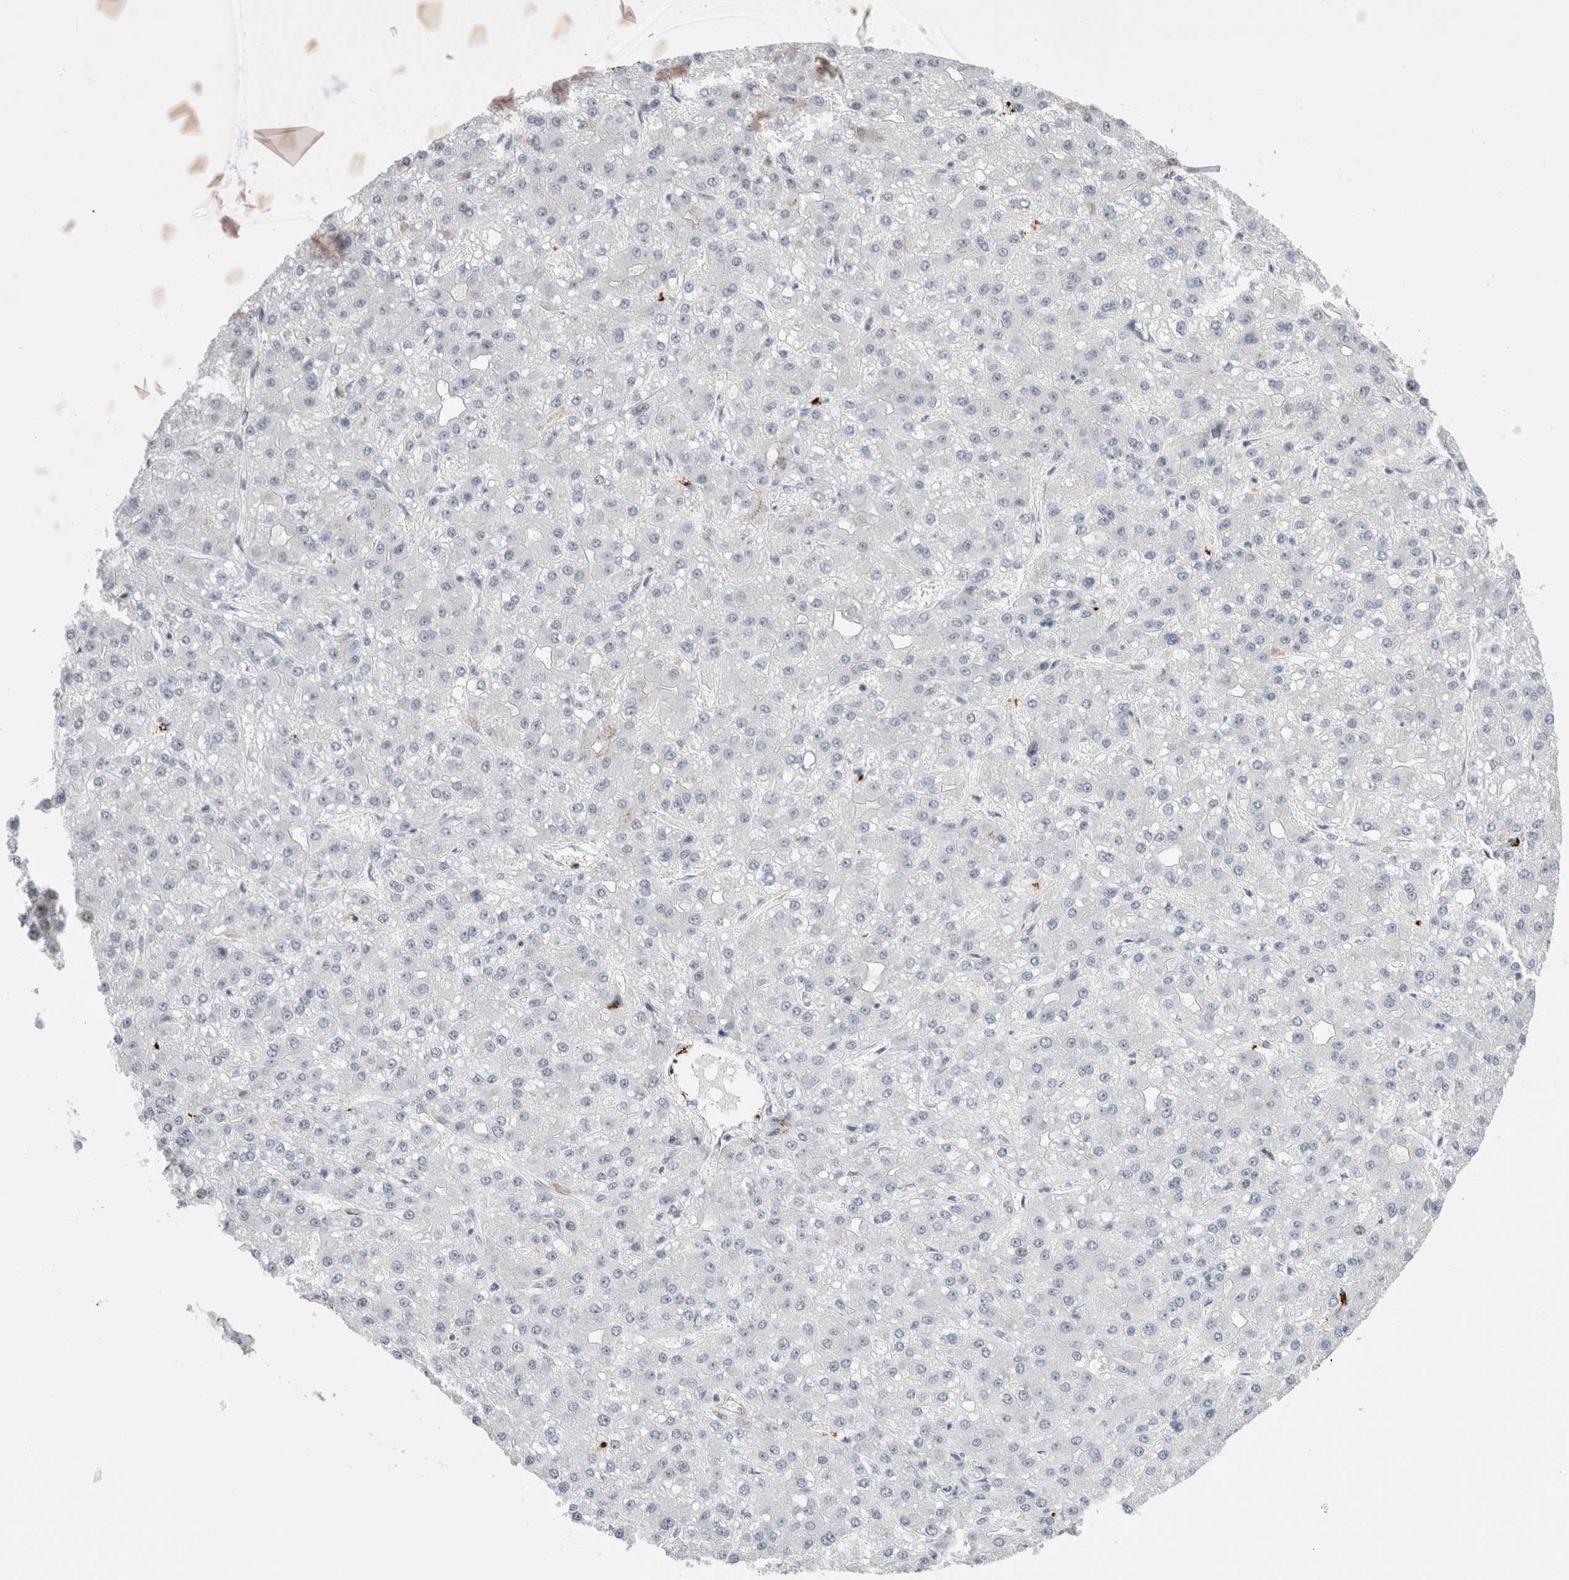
{"staining": {"intensity": "negative", "quantity": "none", "location": "none"}, "tissue": "liver cancer", "cell_type": "Tumor cells", "image_type": "cancer", "snomed": [{"axis": "morphology", "description": "Carcinoma, Hepatocellular, NOS"}, {"axis": "topography", "description": "Liver"}], "caption": "This is a micrograph of immunohistochemistry staining of liver cancer (hepatocellular carcinoma), which shows no expression in tumor cells. (Brightfield microscopy of DAB (3,3'-diaminobenzidine) immunohistochemistry (IHC) at high magnification).", "gene": "VPS28", "patient": {"sex": "male", "age": 67}}